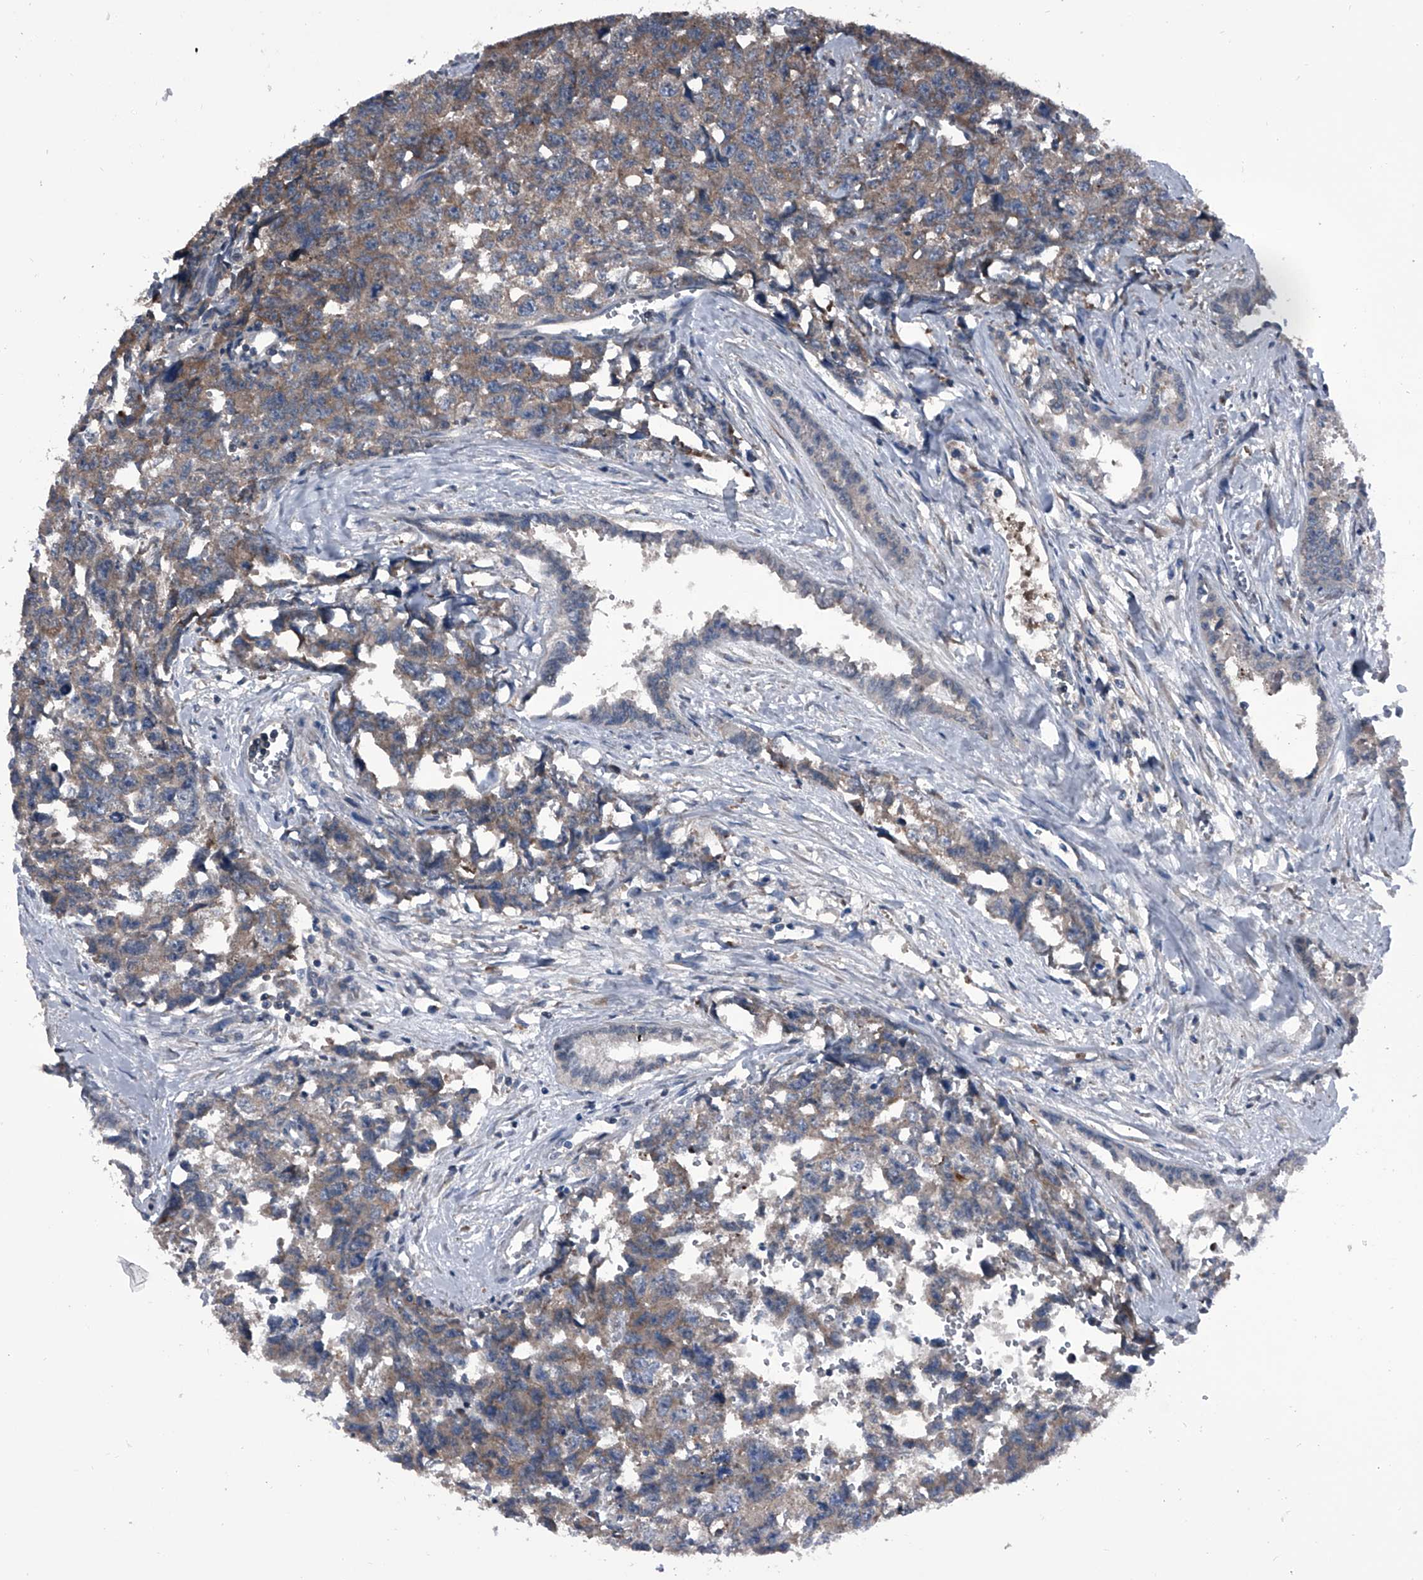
{"staining": {"intensity": "weak", "quantity": ">75%", "location": "cytoplasmic/membranous"}, "tissue": "testis cancer", "cell_type": "Tumor cells", "image_type": "cancer", "snomed": [{"axis": "morphology", "description": "Carcinoma, Embryonal, NOS"}, {"axis": "topography", "description": "Testis"}], "caption": "This photomicrograph shows embryonal carcinoma (testis) stained with immunohistochemistry to label a protein in brown. The cytoplasmic/membranous of tumor cells show weak positivity for the protein. Nuclei are counter-stained blue.", "gene": "PIP5K1A", "patient": {"sex": "male", "age": 31}}